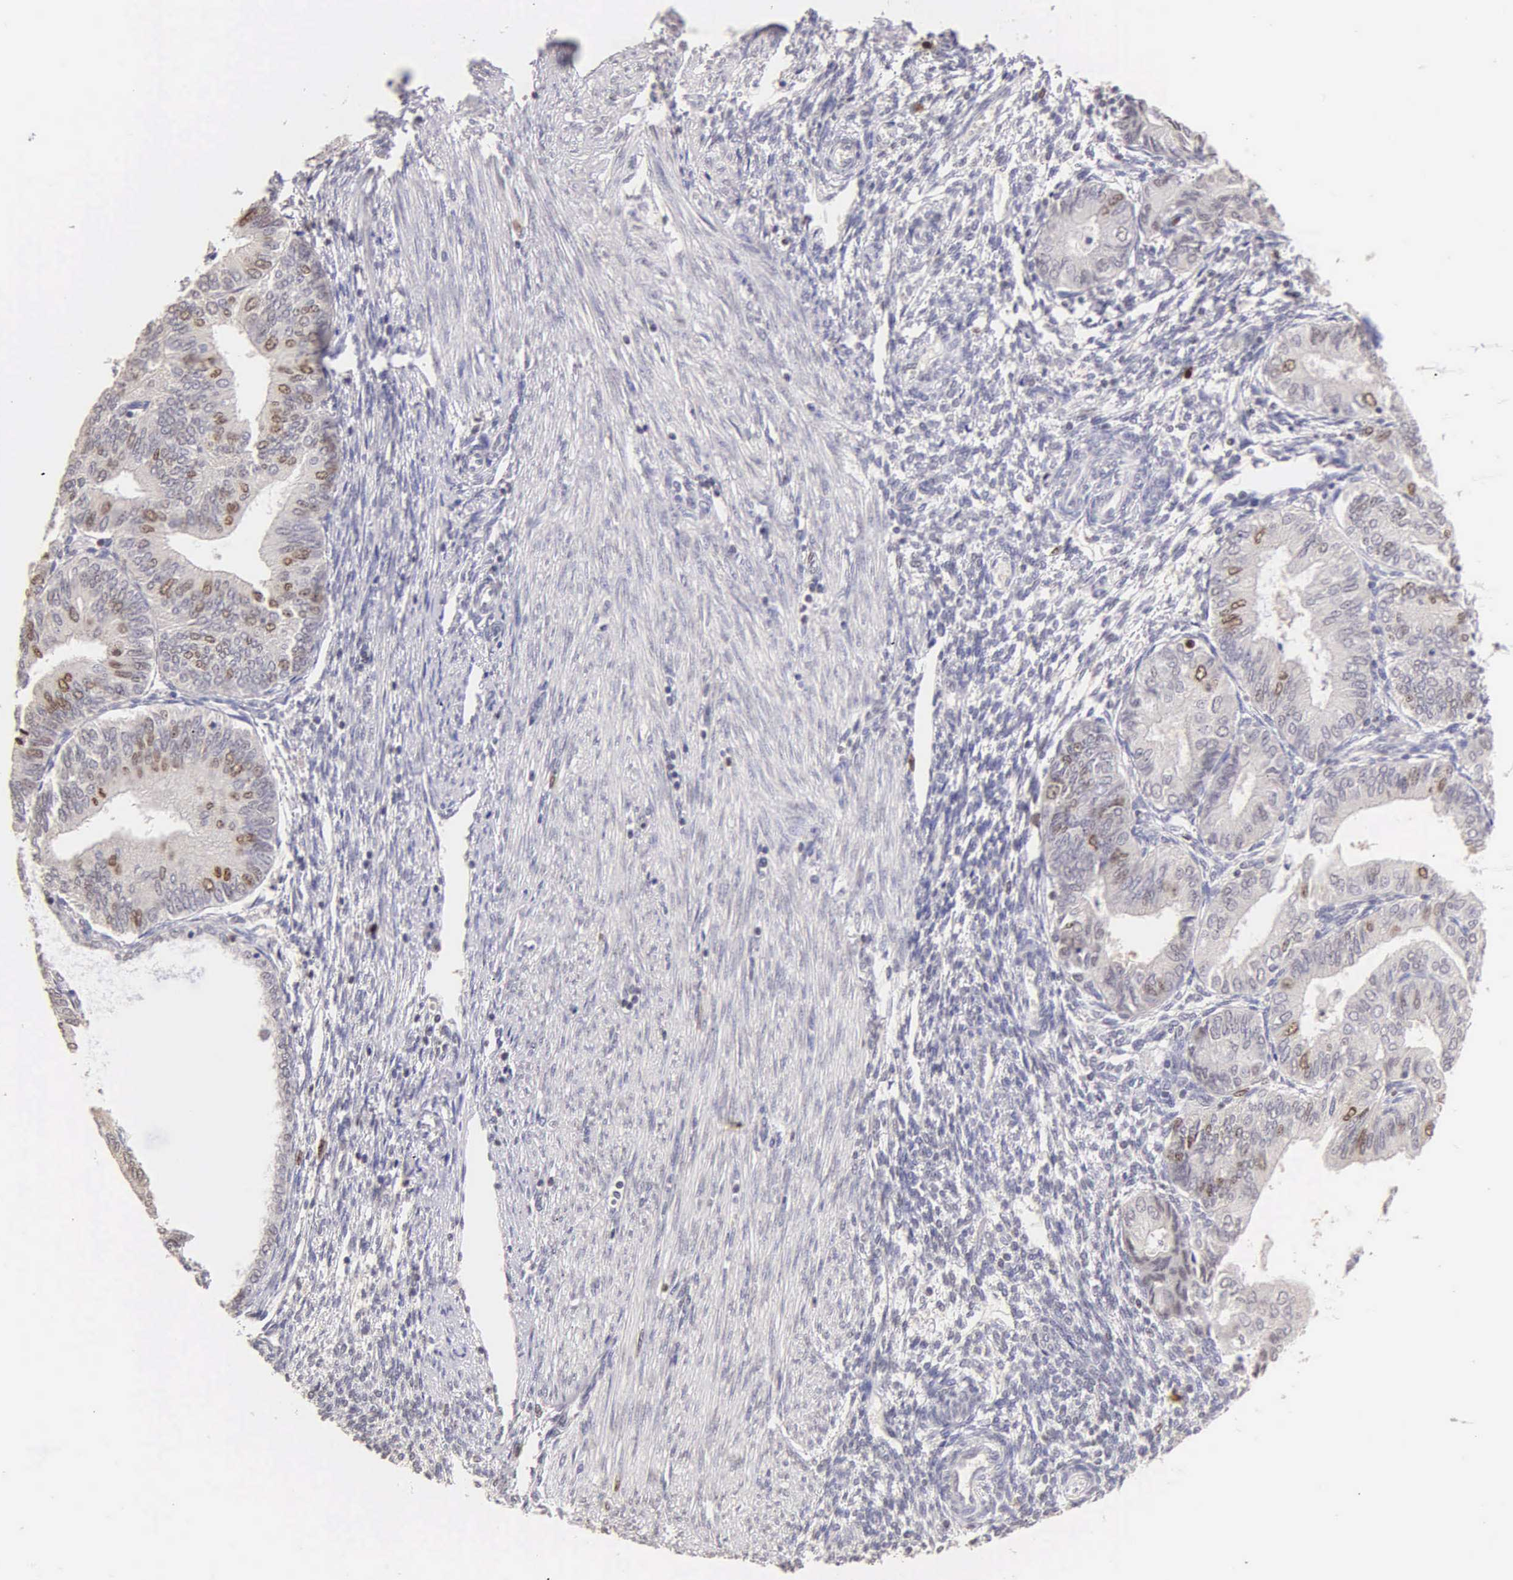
{"staining": {"intensity": "moderate", "quantity": "25%-75%", "location": "nuclear"}, "tissue": "endometrial cancer", "cell_type": "Tumor cells", "image_type": "cancer", "snomed": [{"axis": "morphology", "description": "Adenocarcinoma, NOS"}, {"axis": "topography", "description": "Endometrium"}], "caption": "Immunohistochemical staining of endometrial adenocarcinoma displays medium levels of moderate nuclear protein positivity in approximately 25%-75% of tumor cells. The staining was performed using DAB to visualize the protein expression in brown, while the nuclei were stained in blue with hematoxylin (Magnification: 20x).", "gene": "MKI67", "patient": {"sex": "female", "age": 51}}